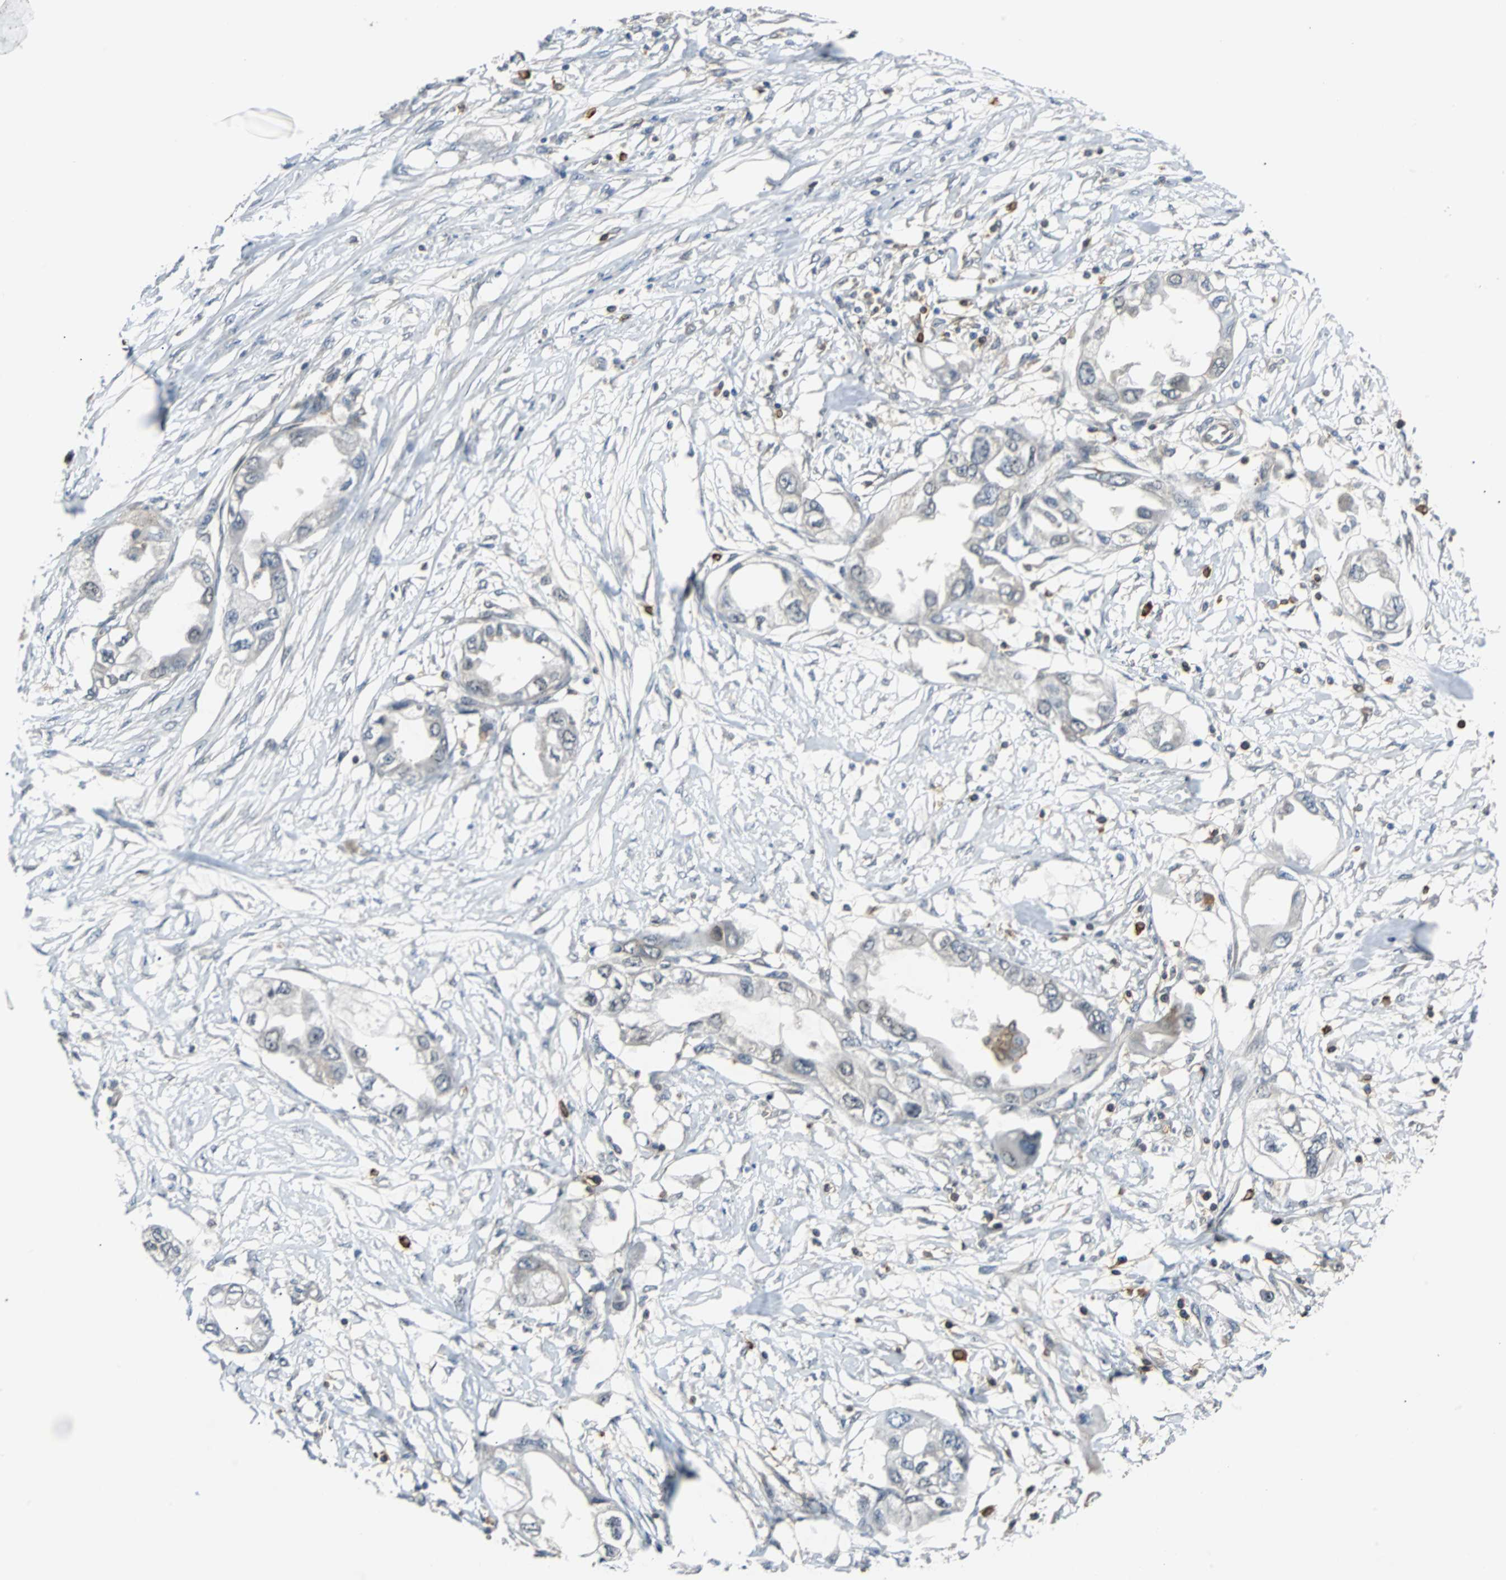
{"staining": {"intensity": "negative", "quantity": "none", "location": "none"}, "tissue": "endometrial cancer", "cell_type": "Tumor cells", "image_type": "cancer", "snomed": [{"axis": "morphology", "description": "Adenocarcinoma, NOS"}, {"axis": "topography", "description": "Endometrium"}], "caption": "The histopathology image demonstrates no significant staining in tumor cells of endometrial adenocarcinoma.", "gene": "SIRT1", "patient": {"sex": "female", "age": 67}}